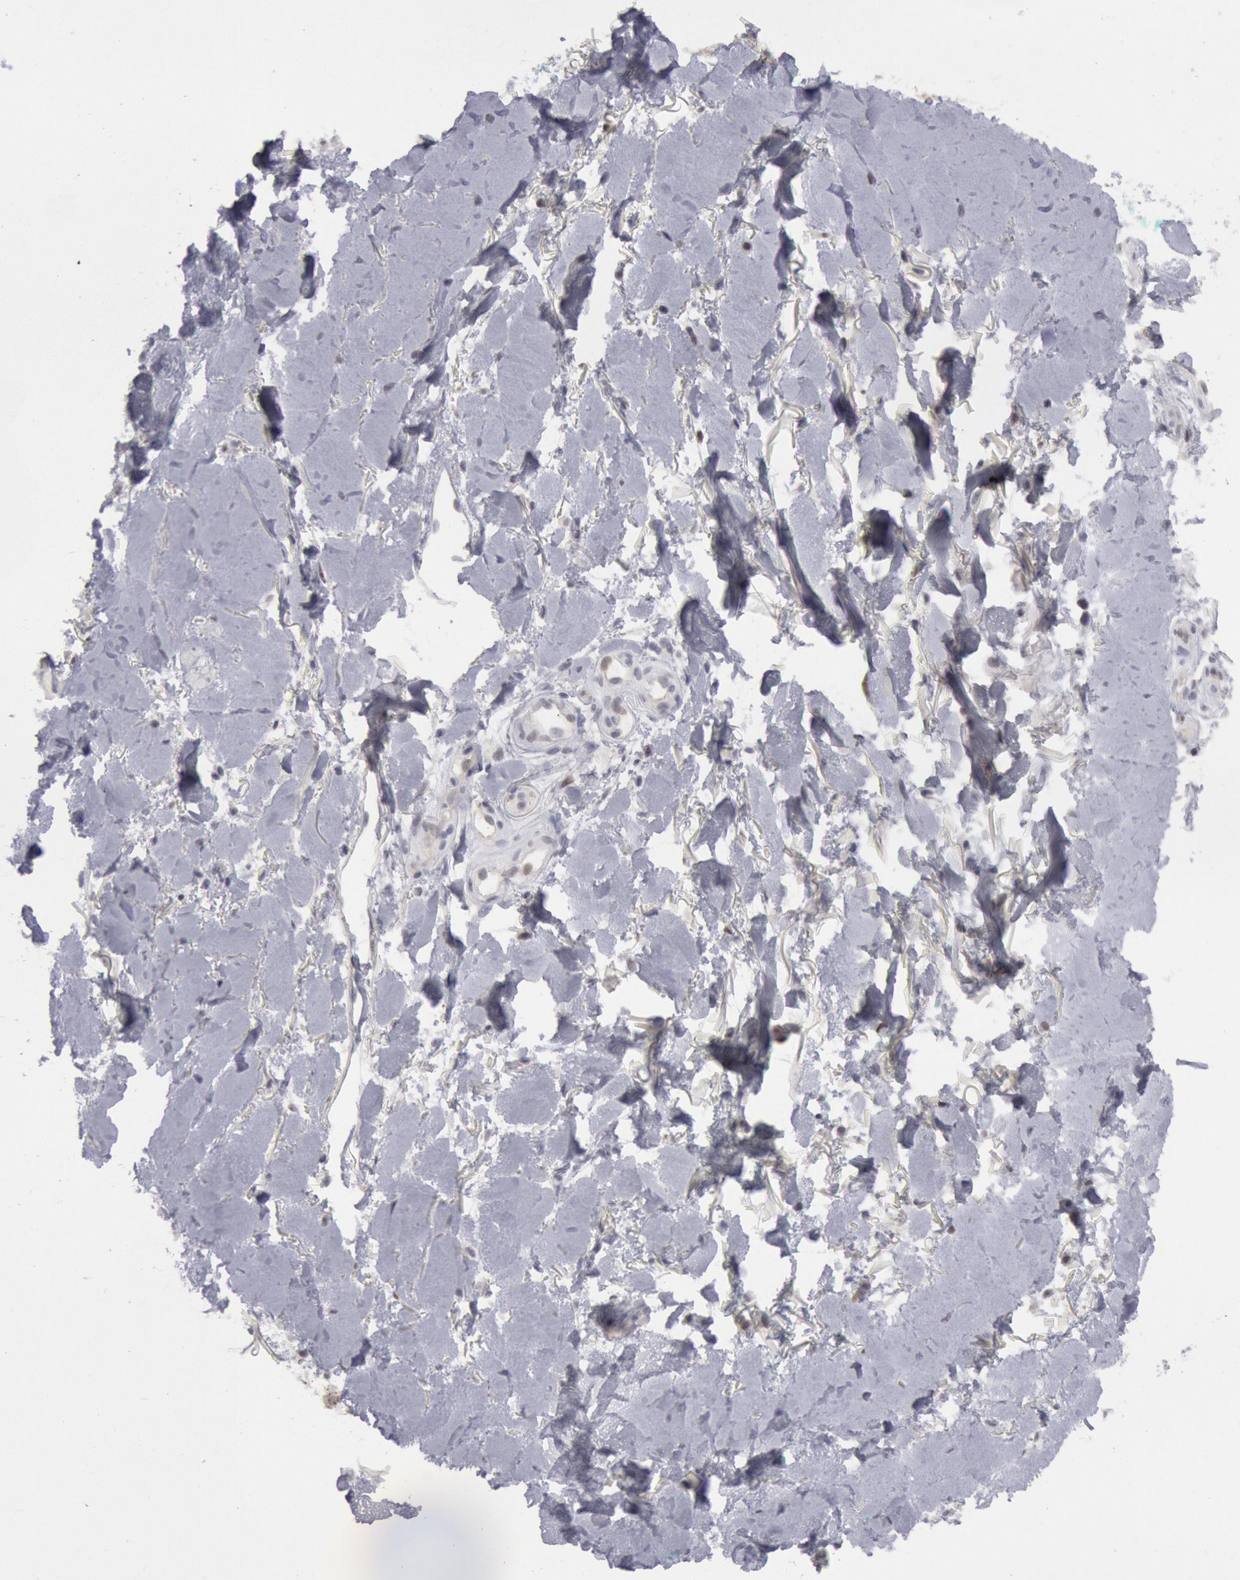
{"staining": {"intensity": "negative", "quantity": "none", "location": "none"}, "tissue": "melanoma", "cell_type": "Tumor cells", "image_type": "cancer", "snomed": [{"axis": "morphology", "description": "Malignant melanoma, NOS"}, {"axis": "topography", "description": "Skin"}], "caption": "A photomicrograph of human malignant melanoma is negative for staining in tumor cells.", "gene": "JOSD1", "patient": {"sex": "female", "age": 85}}